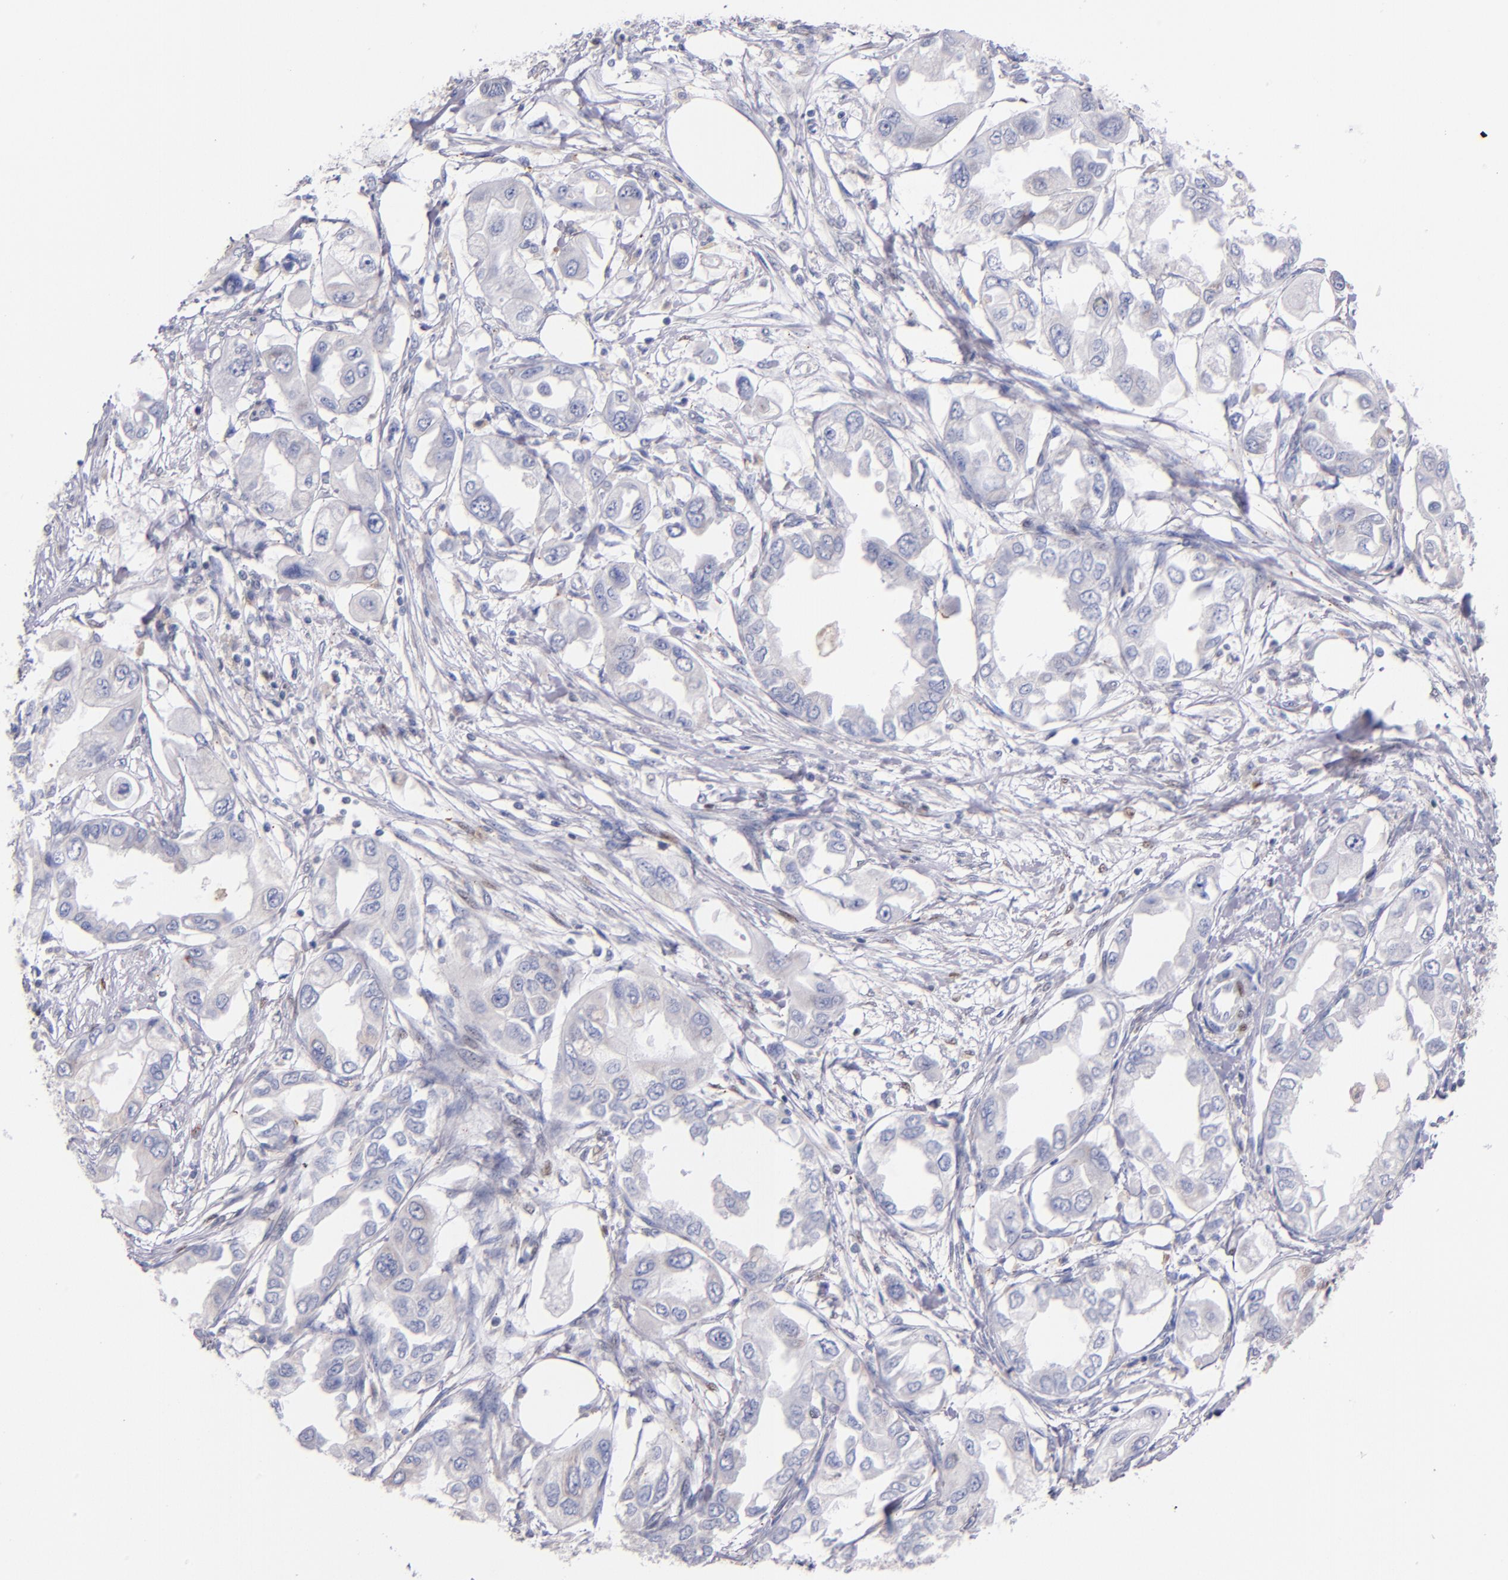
{"staining": {"intensity": "negative", "quantity": "none", "location": "none"}, "tissue": "endometrial cancer", "cell_type": "Tumor cells", "image_type": "cancer", "snomed": [{"axis": "morphology", "description": "Adenocarcinoma, NOS"}, {"axis": "topography", "description": "Endometrium"}], "caption": "An immunohistochemistry photomicrograph of endometrial cancer is shown. There is no staining in tumor cells of endometrial cancer.", "gene": "SRF", "patient": {"sex": "female", "age": 67}}